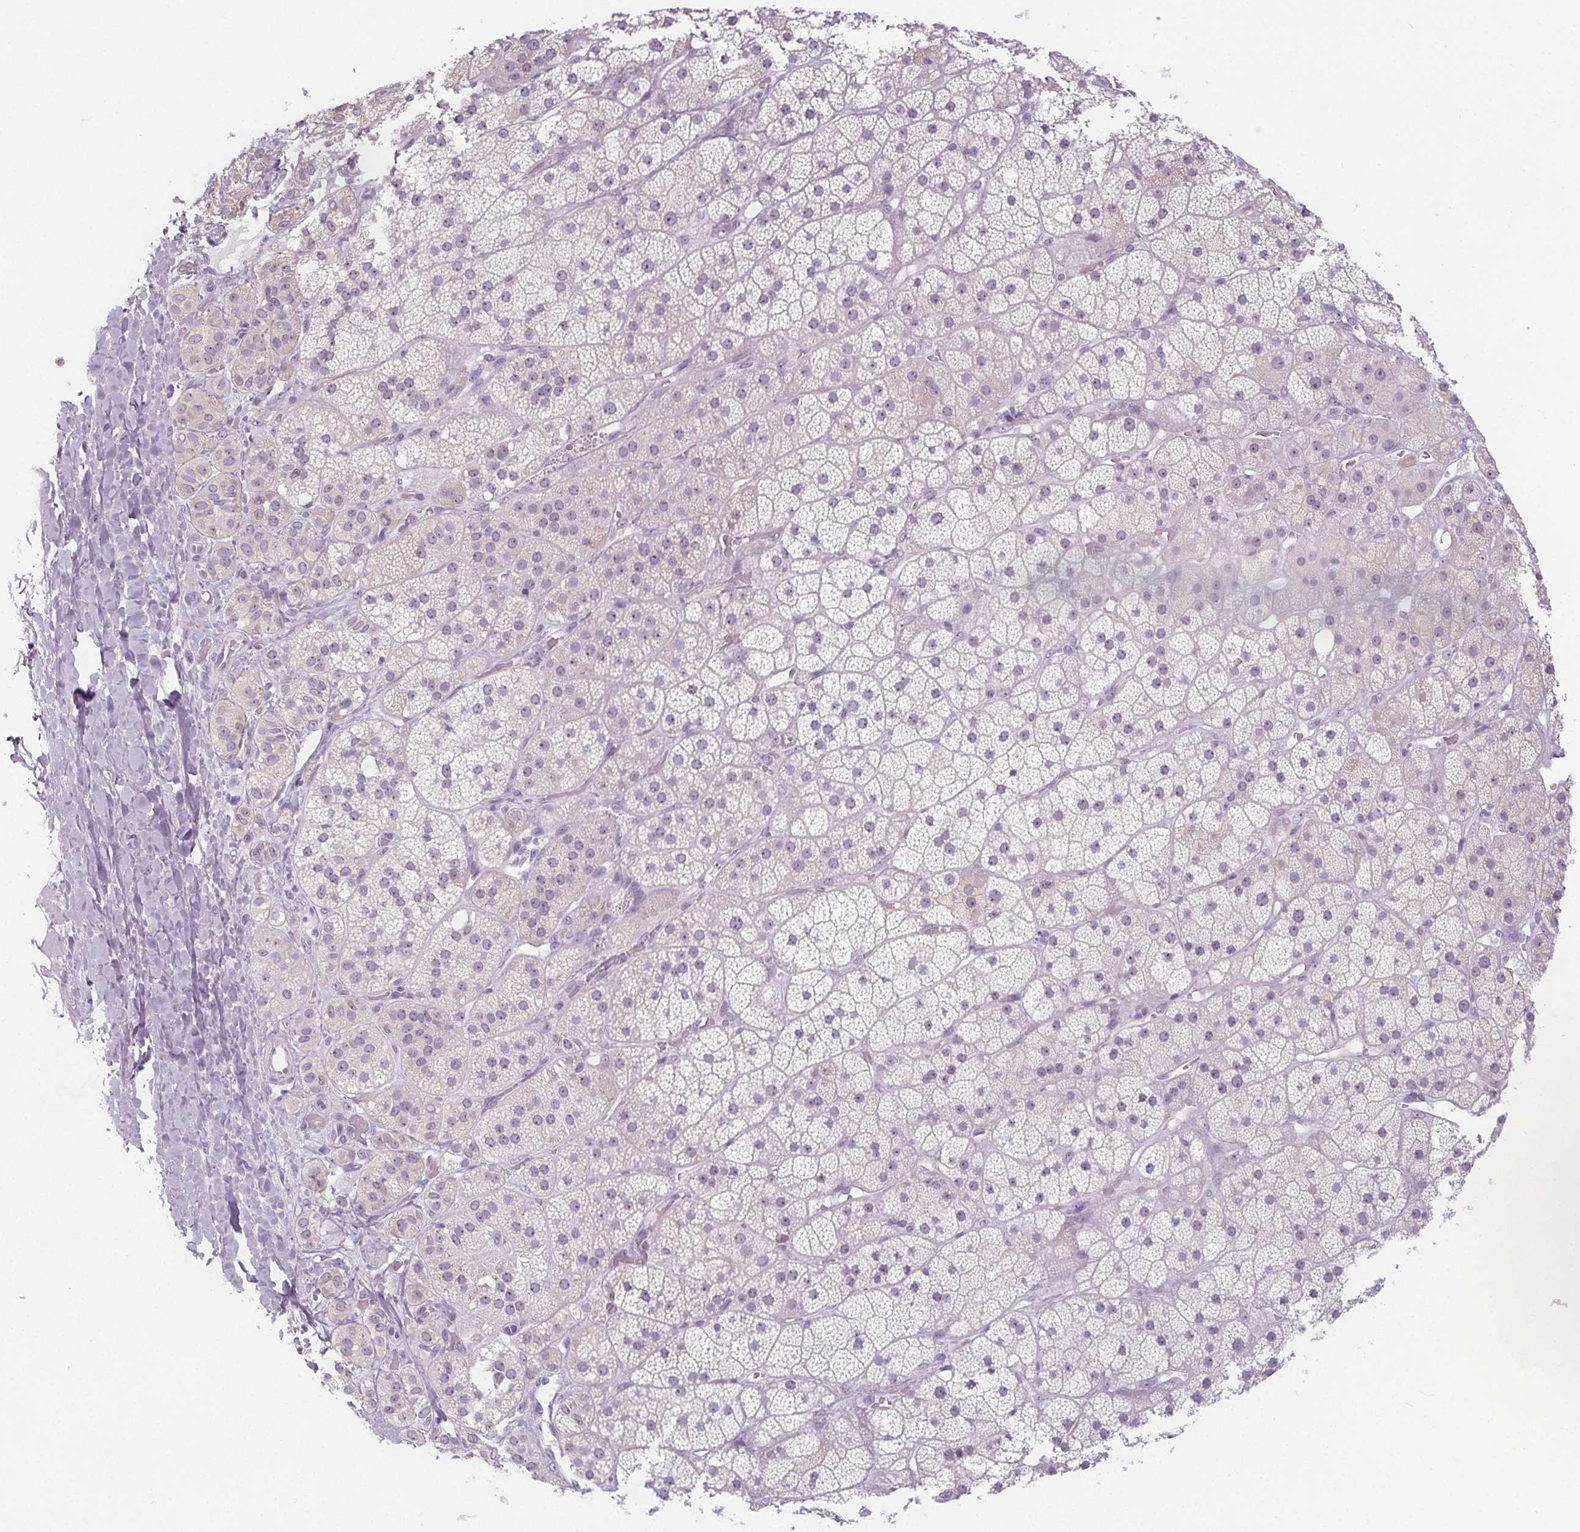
{"staining": {"intensity": "weak", "quantity": "<25%", "location": "nuclear"}, "tissue": "adrenal gland", "cell_type": "Glandular cells", "image_type": "normal", "snomed": [{"axis": "morphology", "description": "Normal tissue, NOS"}, {"axis": "topography", "description": "Adrenal gland"}], "caption": "Immunohistochemistry of benign adrenal gland exhibits no positivity in glandular cells.", "gene": "NOLC1", "patient": {"sex": "male", "age": 57}}